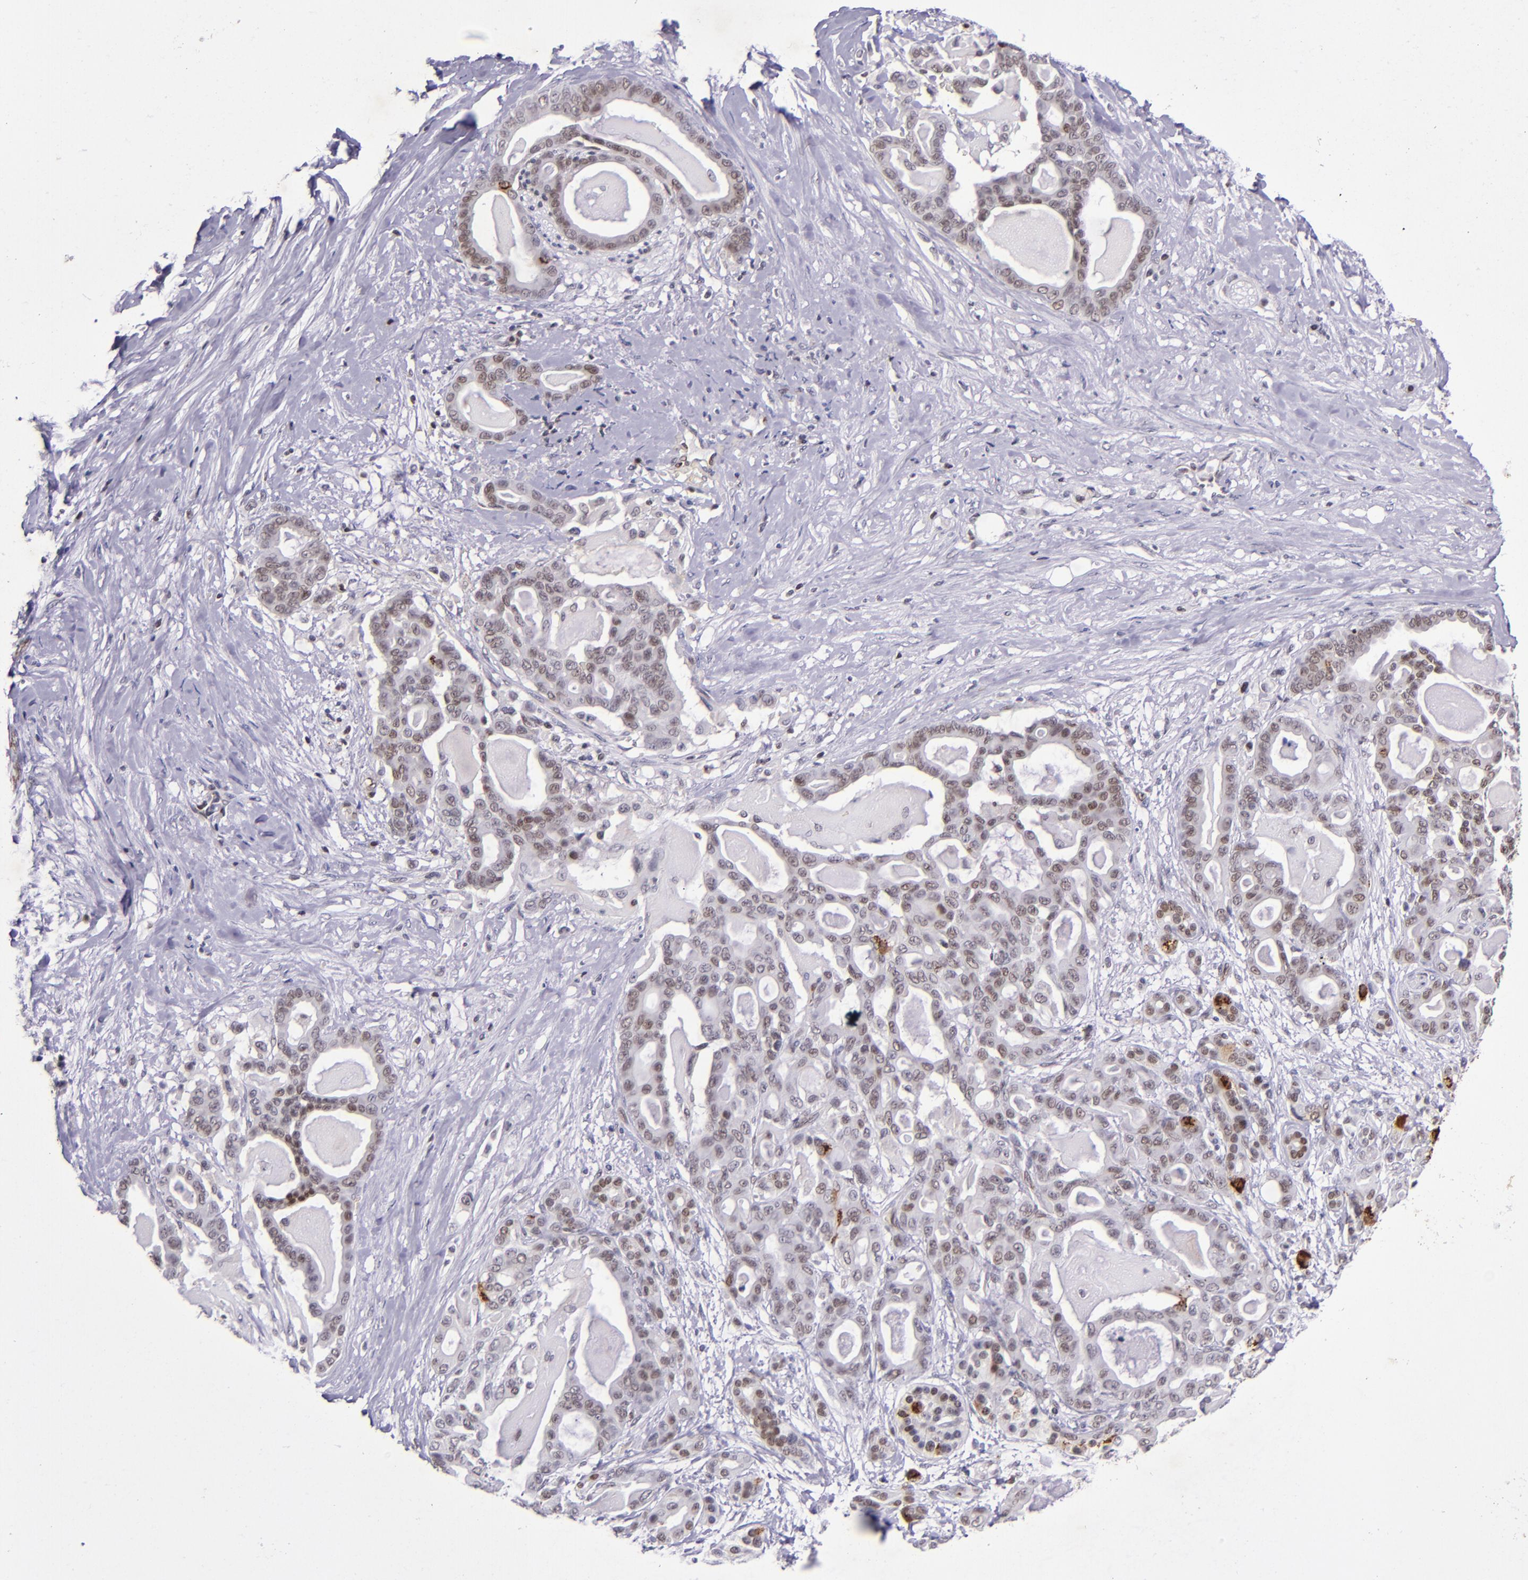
{"staining": {"intensity": "strong", "quantity": "25%-75%", "location": "cytoplasmic/membranous,nuclear"}, "tissue": "pancreatic cancer", "cell_type": "Tumor cells", "image_type": "cancer", "snomed": [{"axis": "morphology", "description": "Adenocarcinoma, NOS"}, {"axis": "topography", "description": "Pancreas"}], "caption": "Protein staining of pancreatic adenocarcinoma tissue displays strong cytoplasmic/membranous and nuclear staining in about 25%-75% of tumor cells.", "gene": "MGMT", "patient": {"sex": "male", "age": 63}}